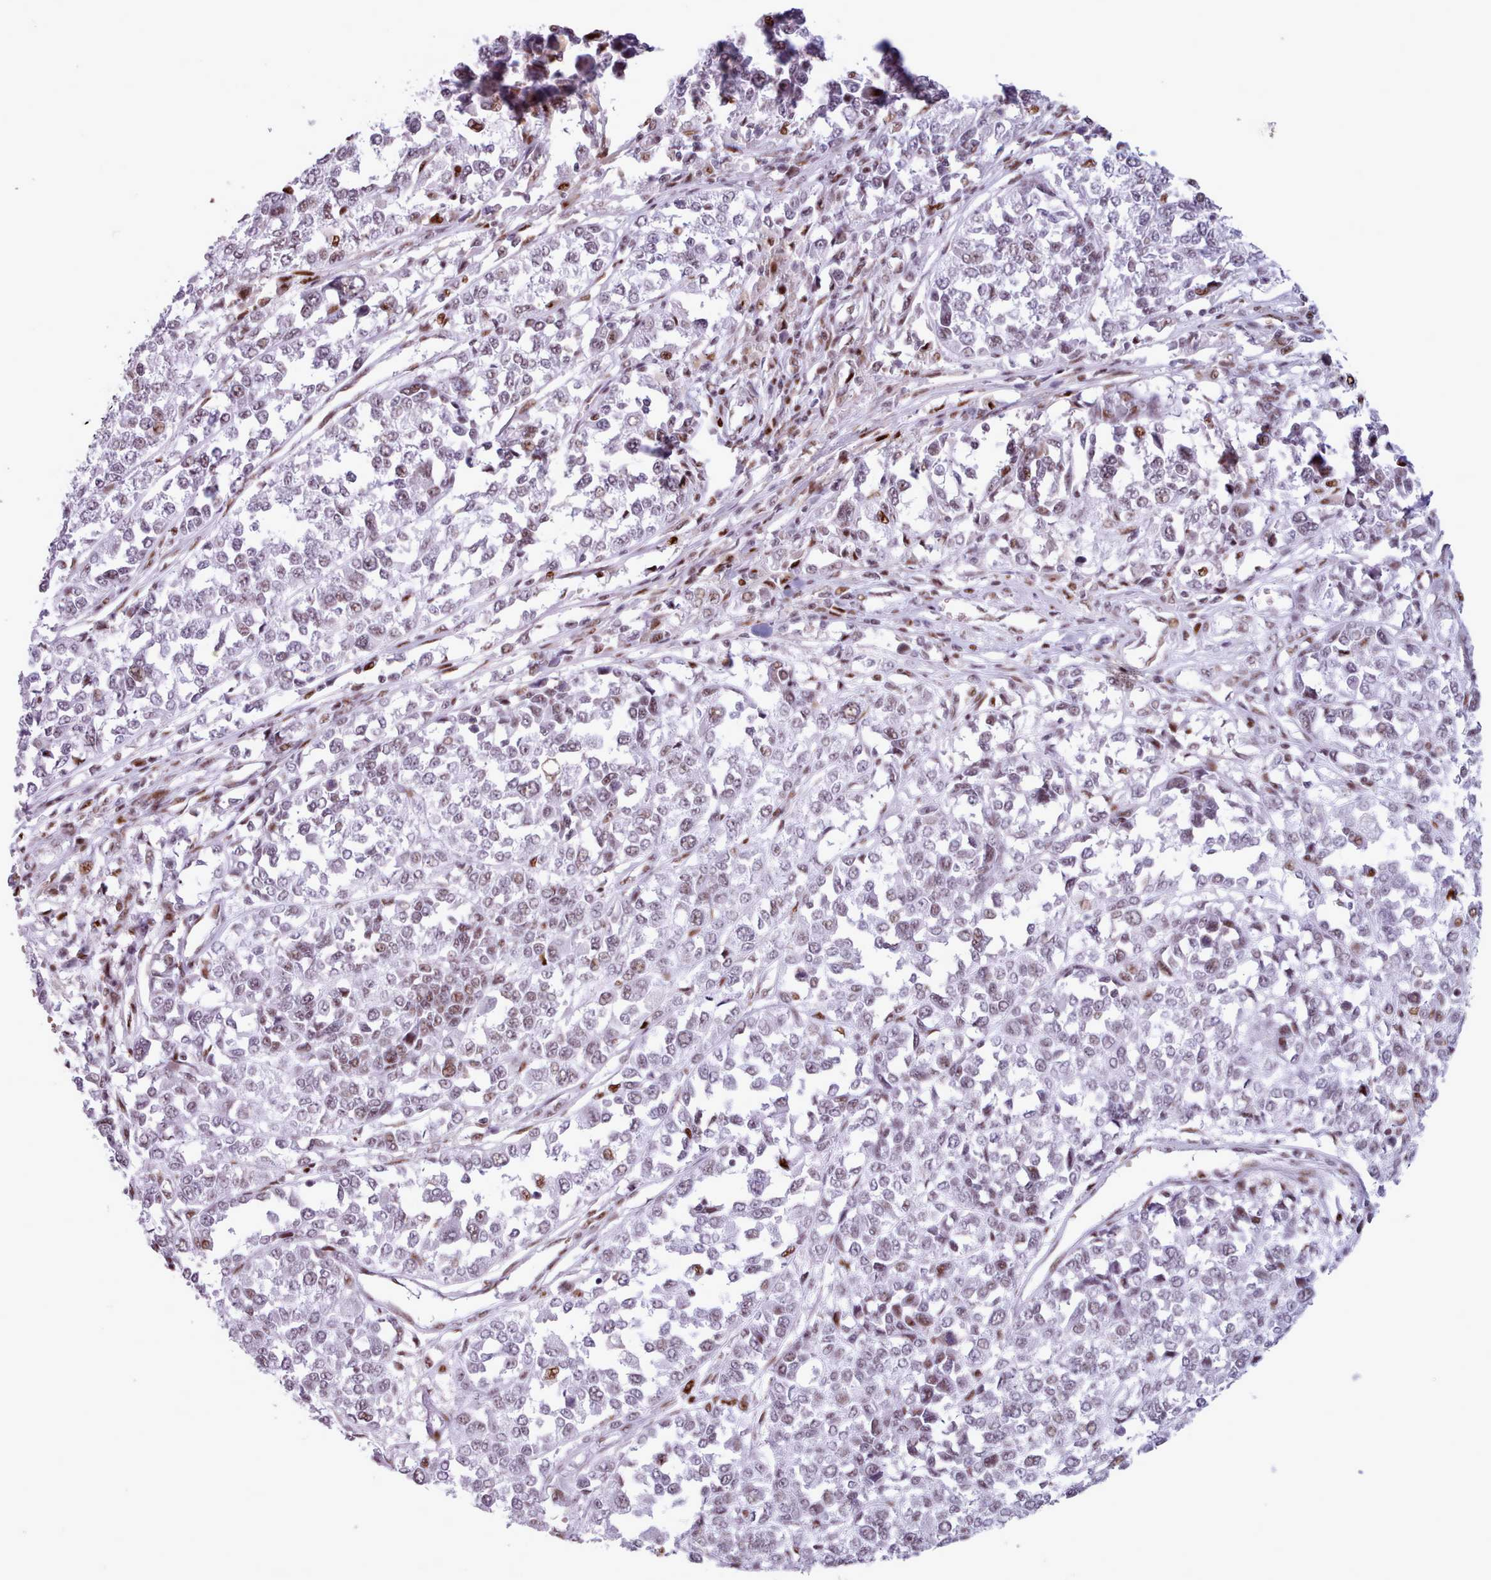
{"staining": {"intensity": "weak", "quantity": "25%-75%", "location": "nuclear"}, "tissue": "melanoma", "cell_type": "Tumor cells", "image_type": "cancer", "snomed": [{"axis": "morphology", "description": "Malignant melanoma, Metastatic site"}, {"axis": "topography", "description": "Lymph node"}], "caption": "Tumor cells demonstrate low levels of weak nuclear expression in about 25%-75% of cells in melanoma.", "gene": "SRSF4", "patient": {"sex": "male", "age": 44}}